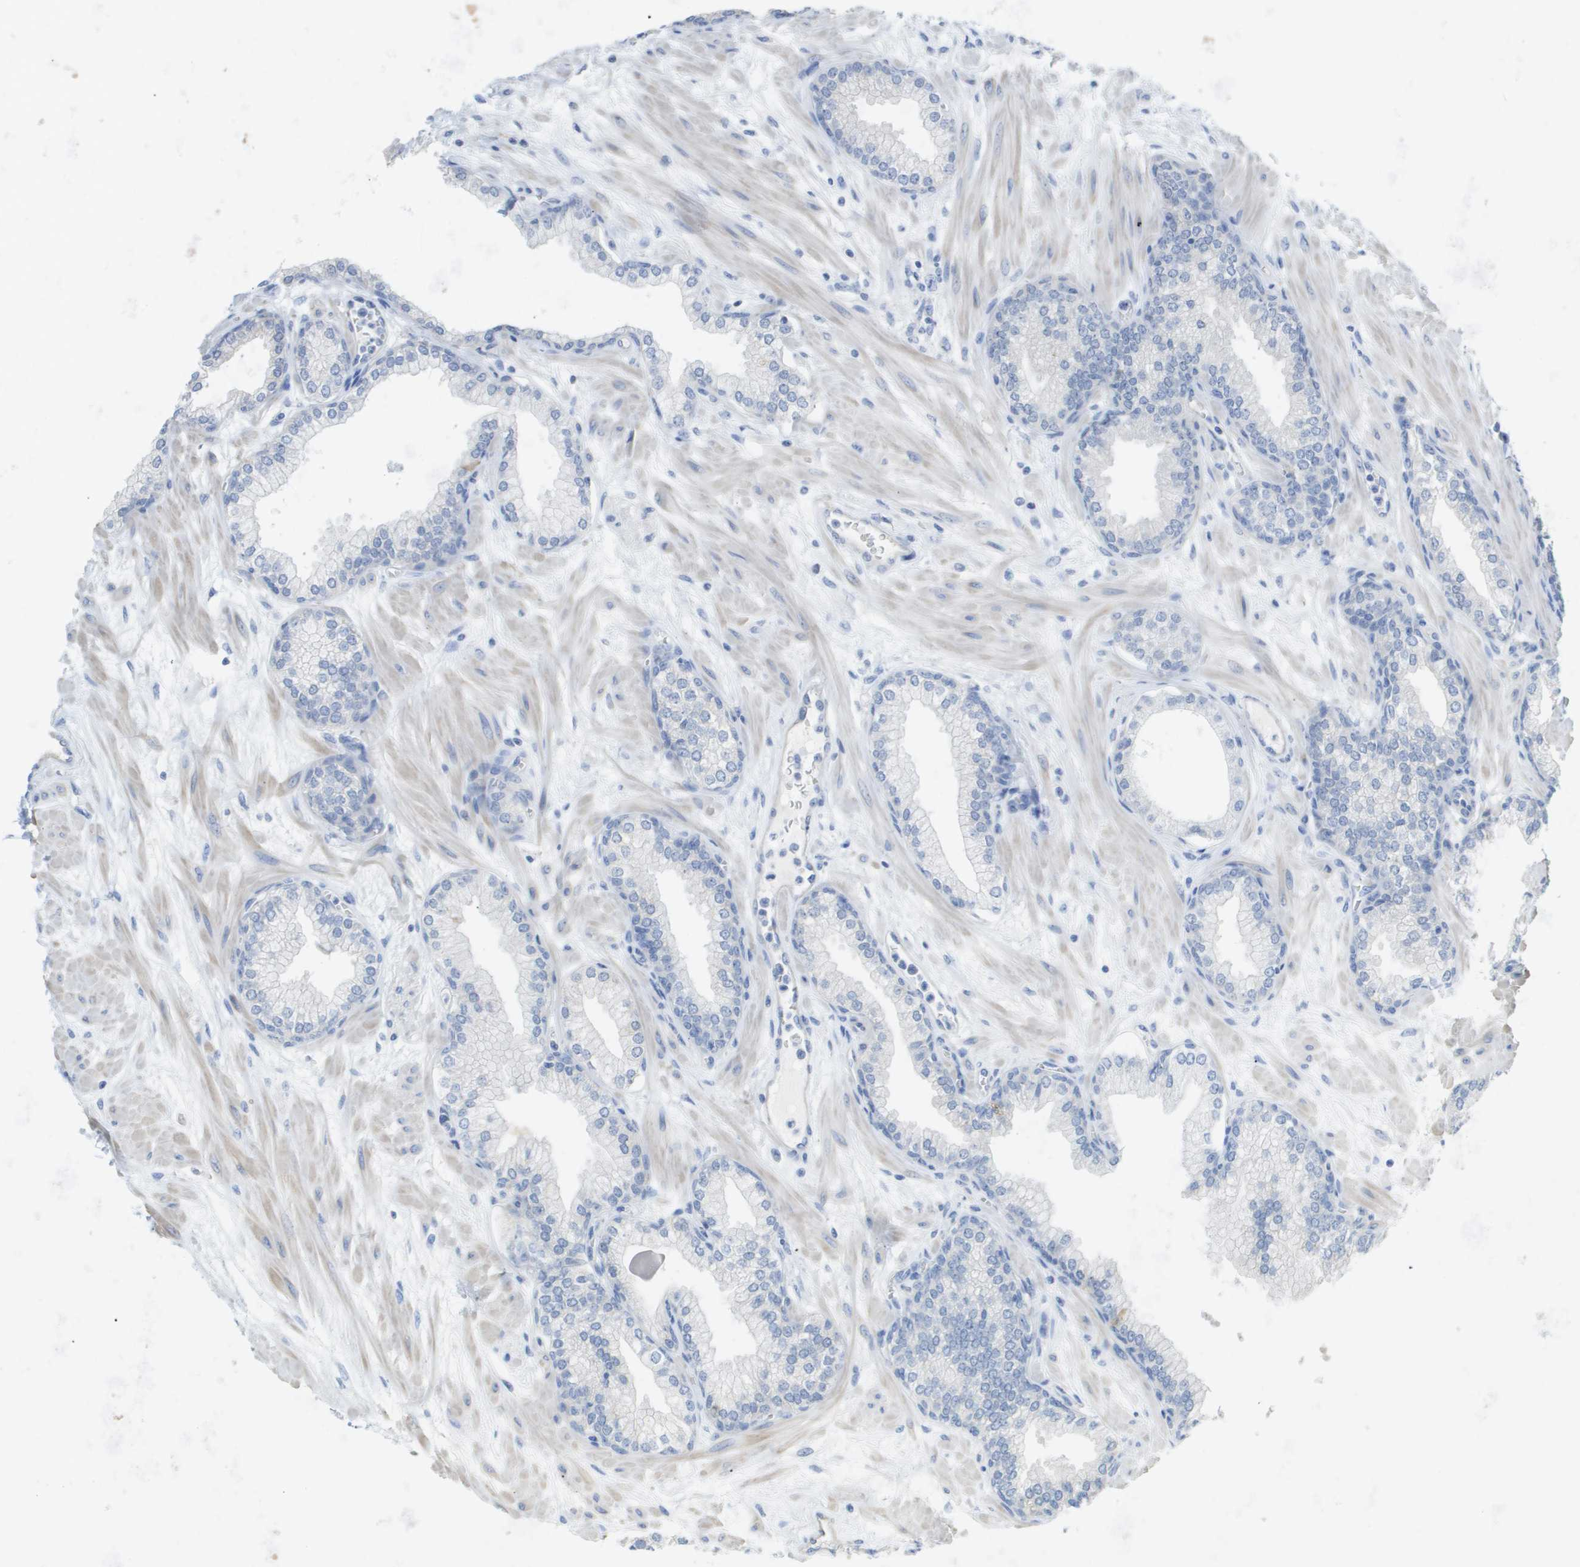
{"staining": {"intensity": "negative", "quantity": "none", "location": "none"}, "tissue": "prostate", "cell_type": "Glandular cells", "image_type": "normal", "snomed": [{"axis": "morphology", "description": "Normal tissue, NOS"}, {"axis": "morphology", "description": "Urothelial carcinoma, Low grade"}, {"axis": "topography", "description": "Urinary bladder"}, {"axis": "topography", "description": "Prostate"}], "caption": "Photomicrograph shows no significant protein expression in glandular cells of unremarkable prostate. The staining was performed using DAB to visualize the protein expression in brown, while the nuclei were stained in blue with hematoxylin (Magnification: 20x).", "gene": "MYL3", "patient": {"sex": "male", "age": 60}}